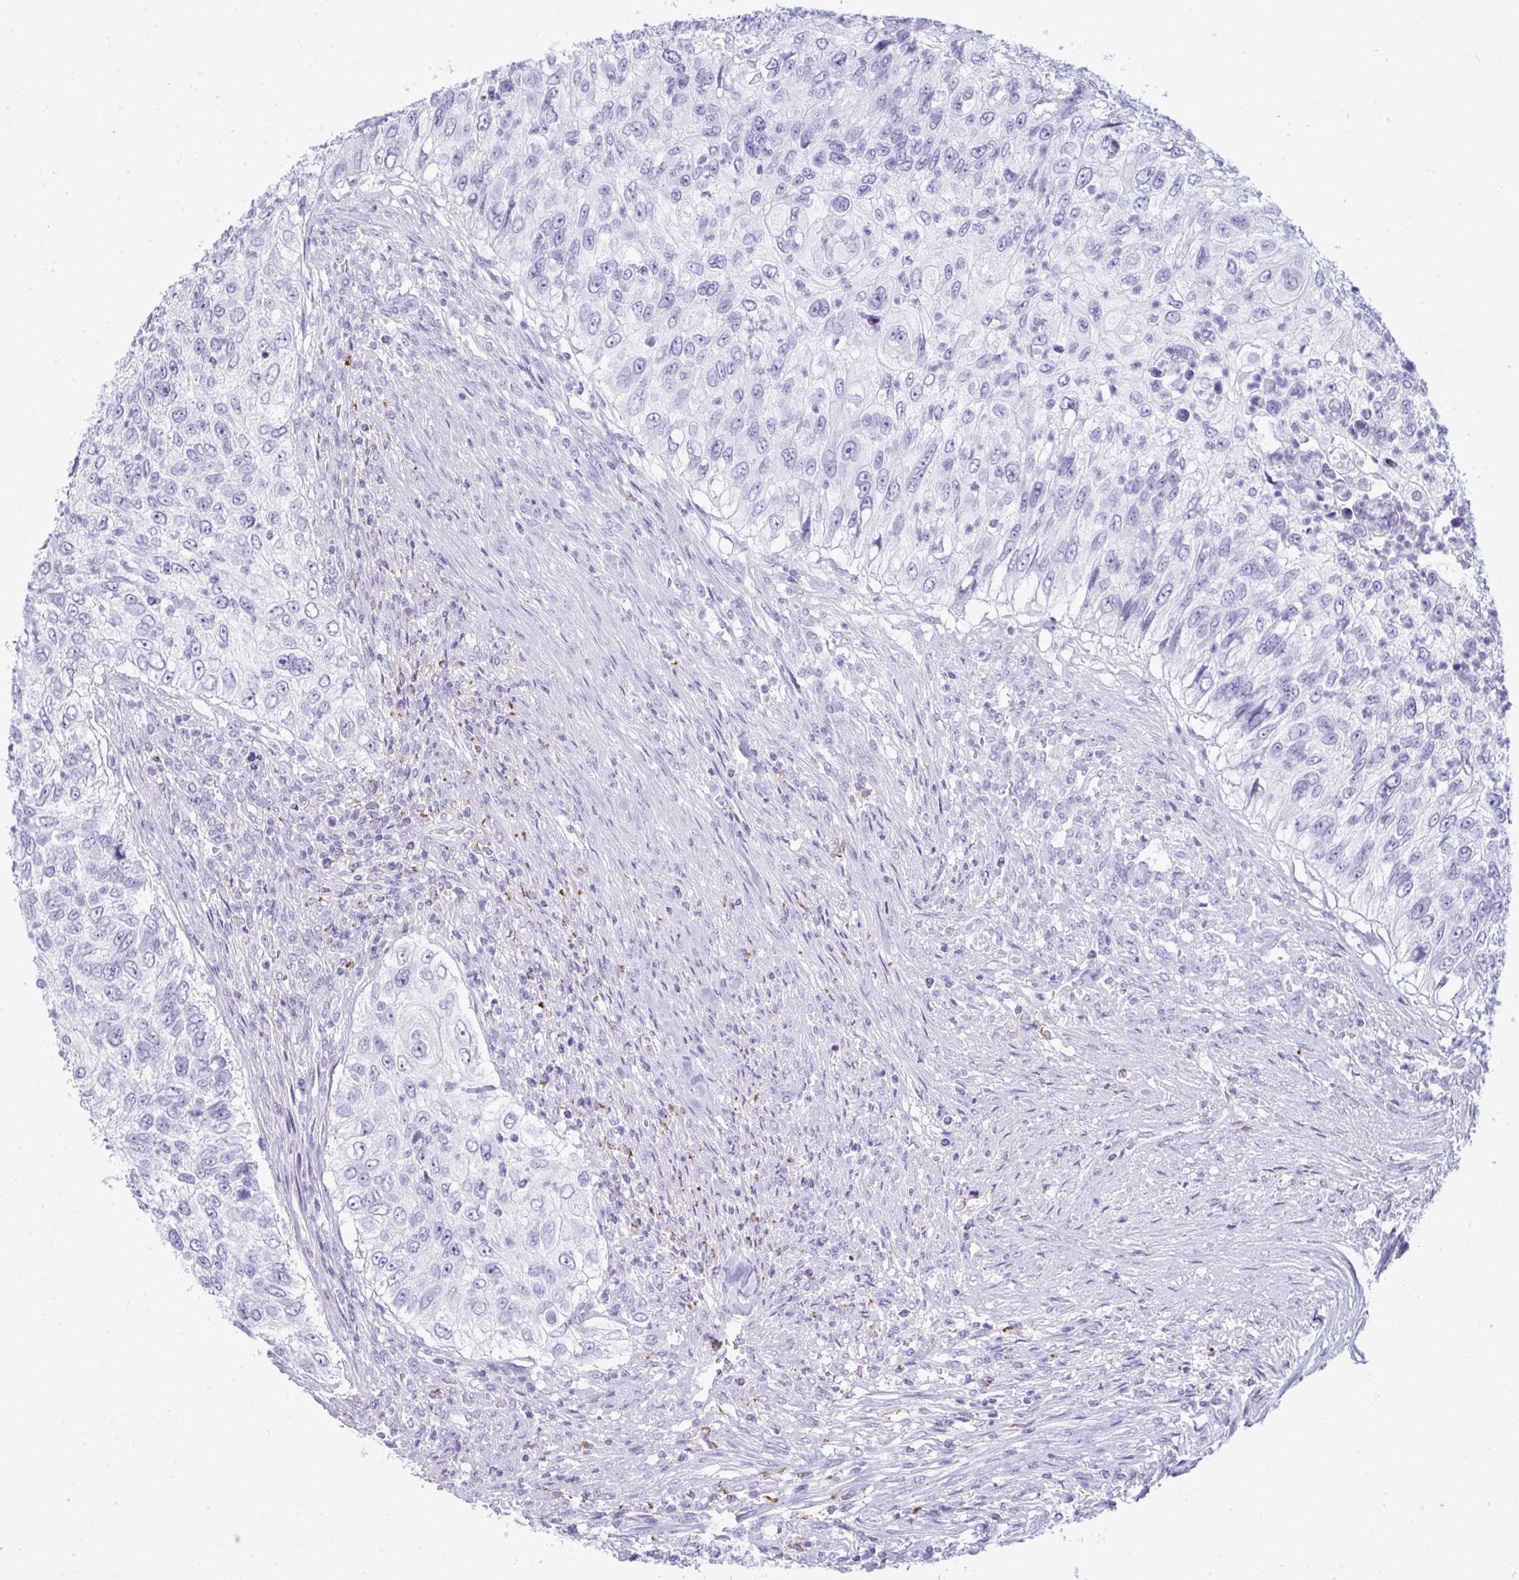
{"staining": {"intensity": "negative", "quantity": "none", "location": "none"}, "tissue": "urothelial cancer", "cell_type": "Tumor cells", "image_type": "cancer", "snomed": [{"axis": "morphology", "description": "Urothelial carcinoma, High grade"}, {"axis": "topography", "description": "Urinary bladder"}], "caption": "Immunohistochemistry (IHC) of human urothelial carcinoma (high-grade) reveals no positivity in tumor cells.", "gene": "ANKRD60", "patient": {"sex": "female", "age": 60}}